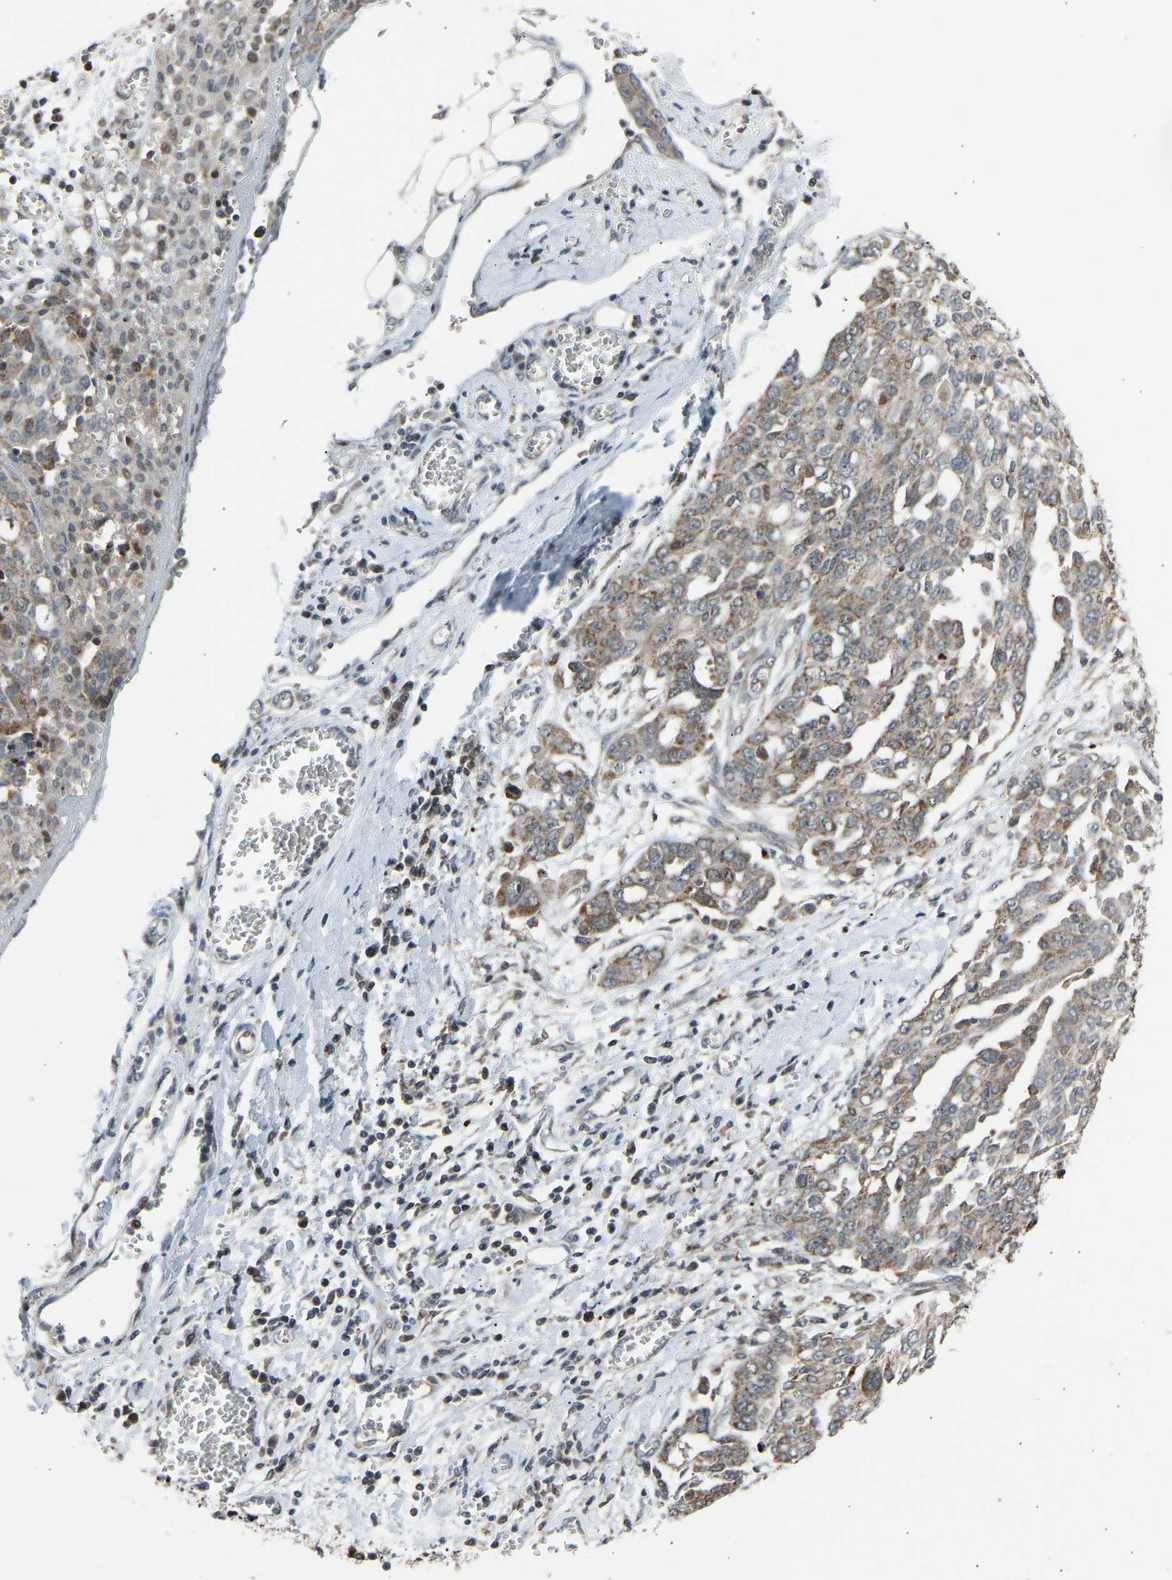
{"staining": {"intensity": "weak", "quantity": "25%-75%", "location": "cytoplasmic/membranous"}, "tissue": "ovarian cancer", "cell_type": "Tumor cells", "image_type": "cancer", "snomed": [{"axis": "morphology", "description": "Cystadenocarcinoma, serous, NOS"}, {"axis": "topography", "description": "Soft tissue"}, {"axis": "topography", "description": "Ovary"}], "caption": "IHC (DAB) staining of ovarian cancer exhibits weak cytoplasmic/membranous protein staining in about 25%-75% of tumor cells. (DAB IHC with brightfield microscopy, high magnification).", "gene": "SLIRP", "patient": {"sex": "female", "age": 57}}